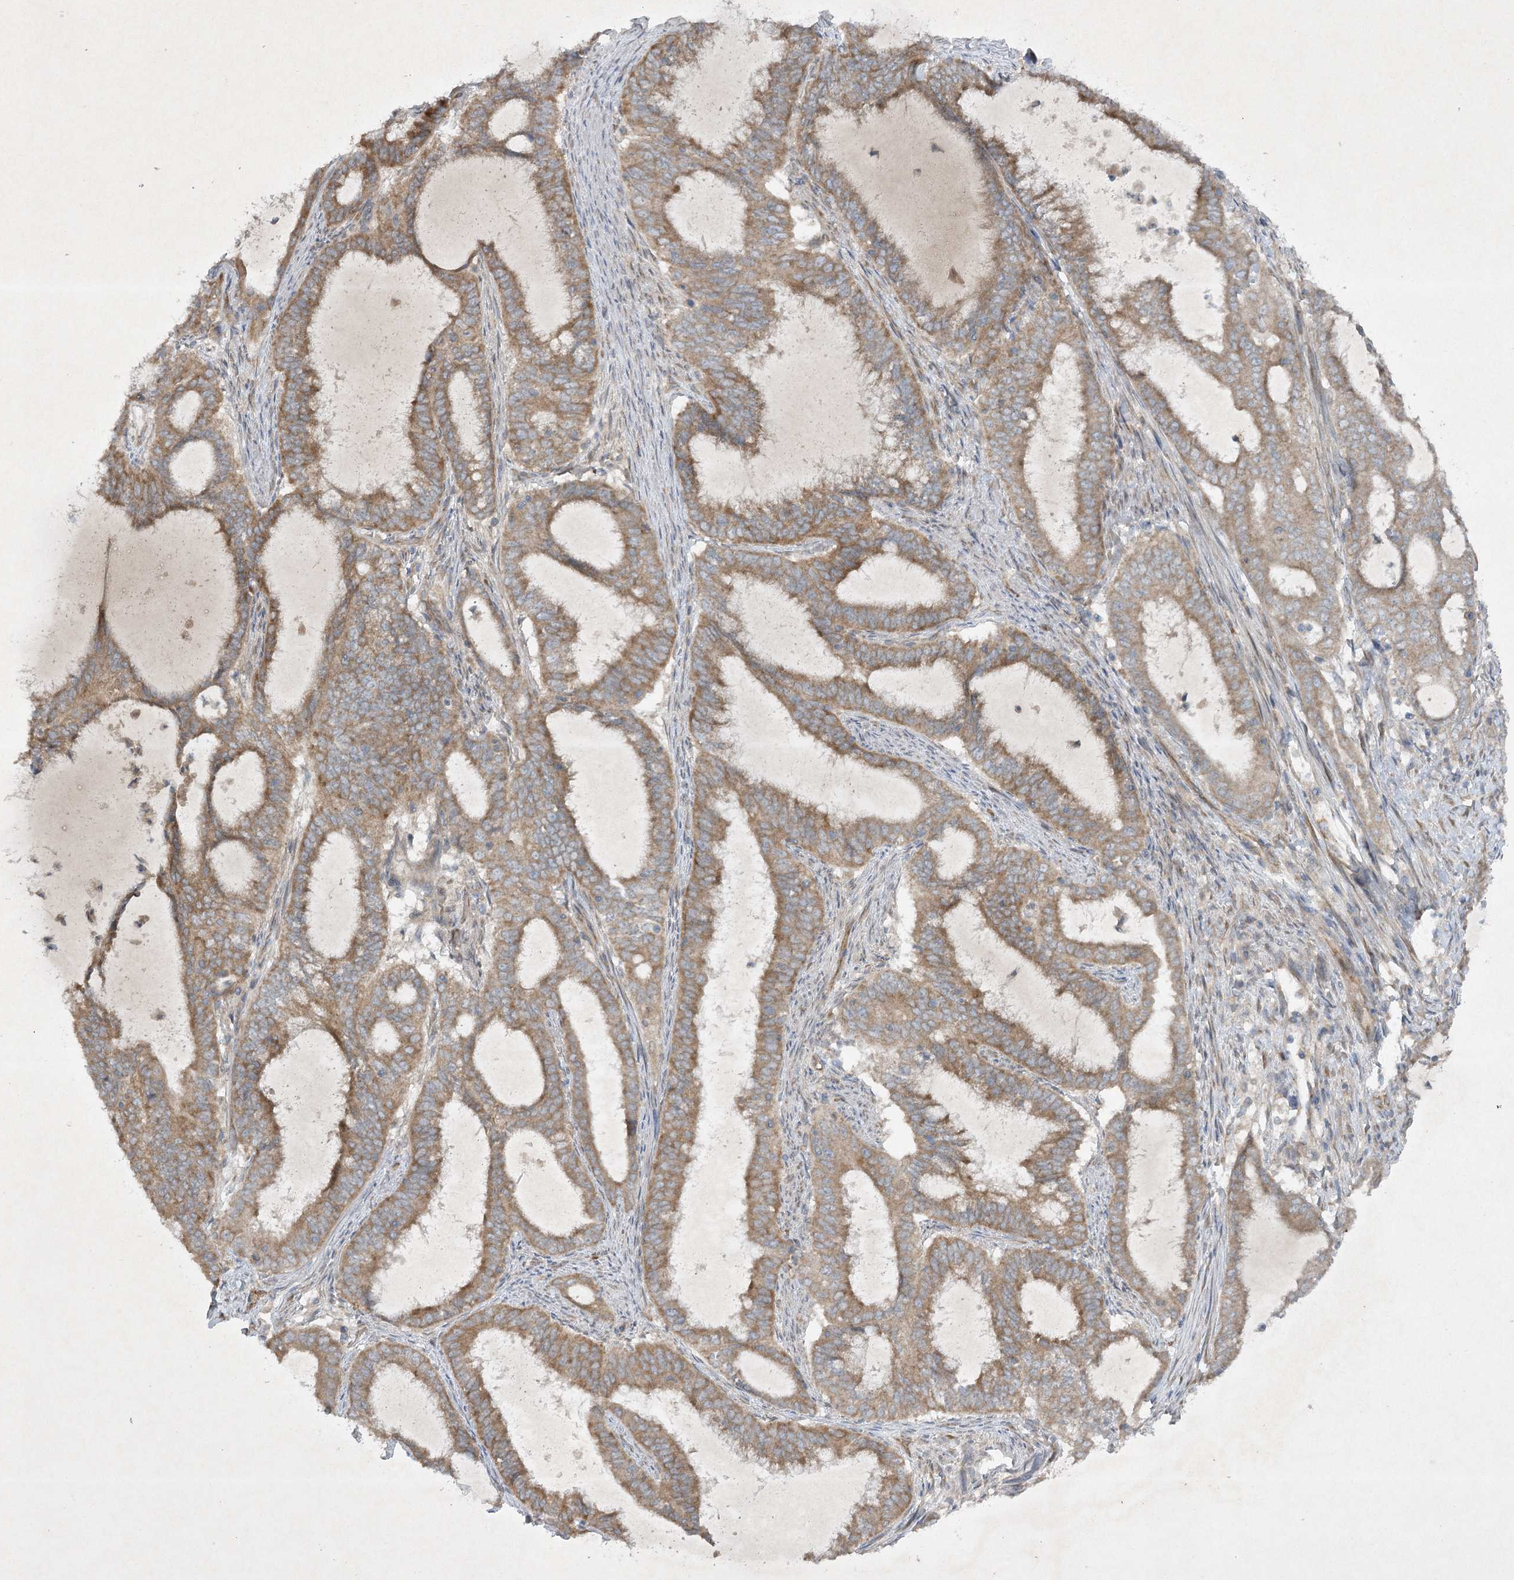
{"staining": {"intensity": "moderate", "quantity": ">75%", "location": "cytoplasmic/membranous"}, "tissue": "endometrial cancer", "cell_type": "Tumor cells", "image_type": "cancer", "snomed": [{"axis": "morphology", "description": "Adenocarcinoma, NOS"}, {"axis": "topography", "description": "Endometrium"}], "caption": "High-power microscopy captured an immunohistochemistry (IHC) histopathology image of endometrial cancer, revealing moderate cytoplasmic/membranous positivity in about >75% of tumor cells.", "gene": "TRAF3IP1", "patient": {"sex": "female", "age": 51}}